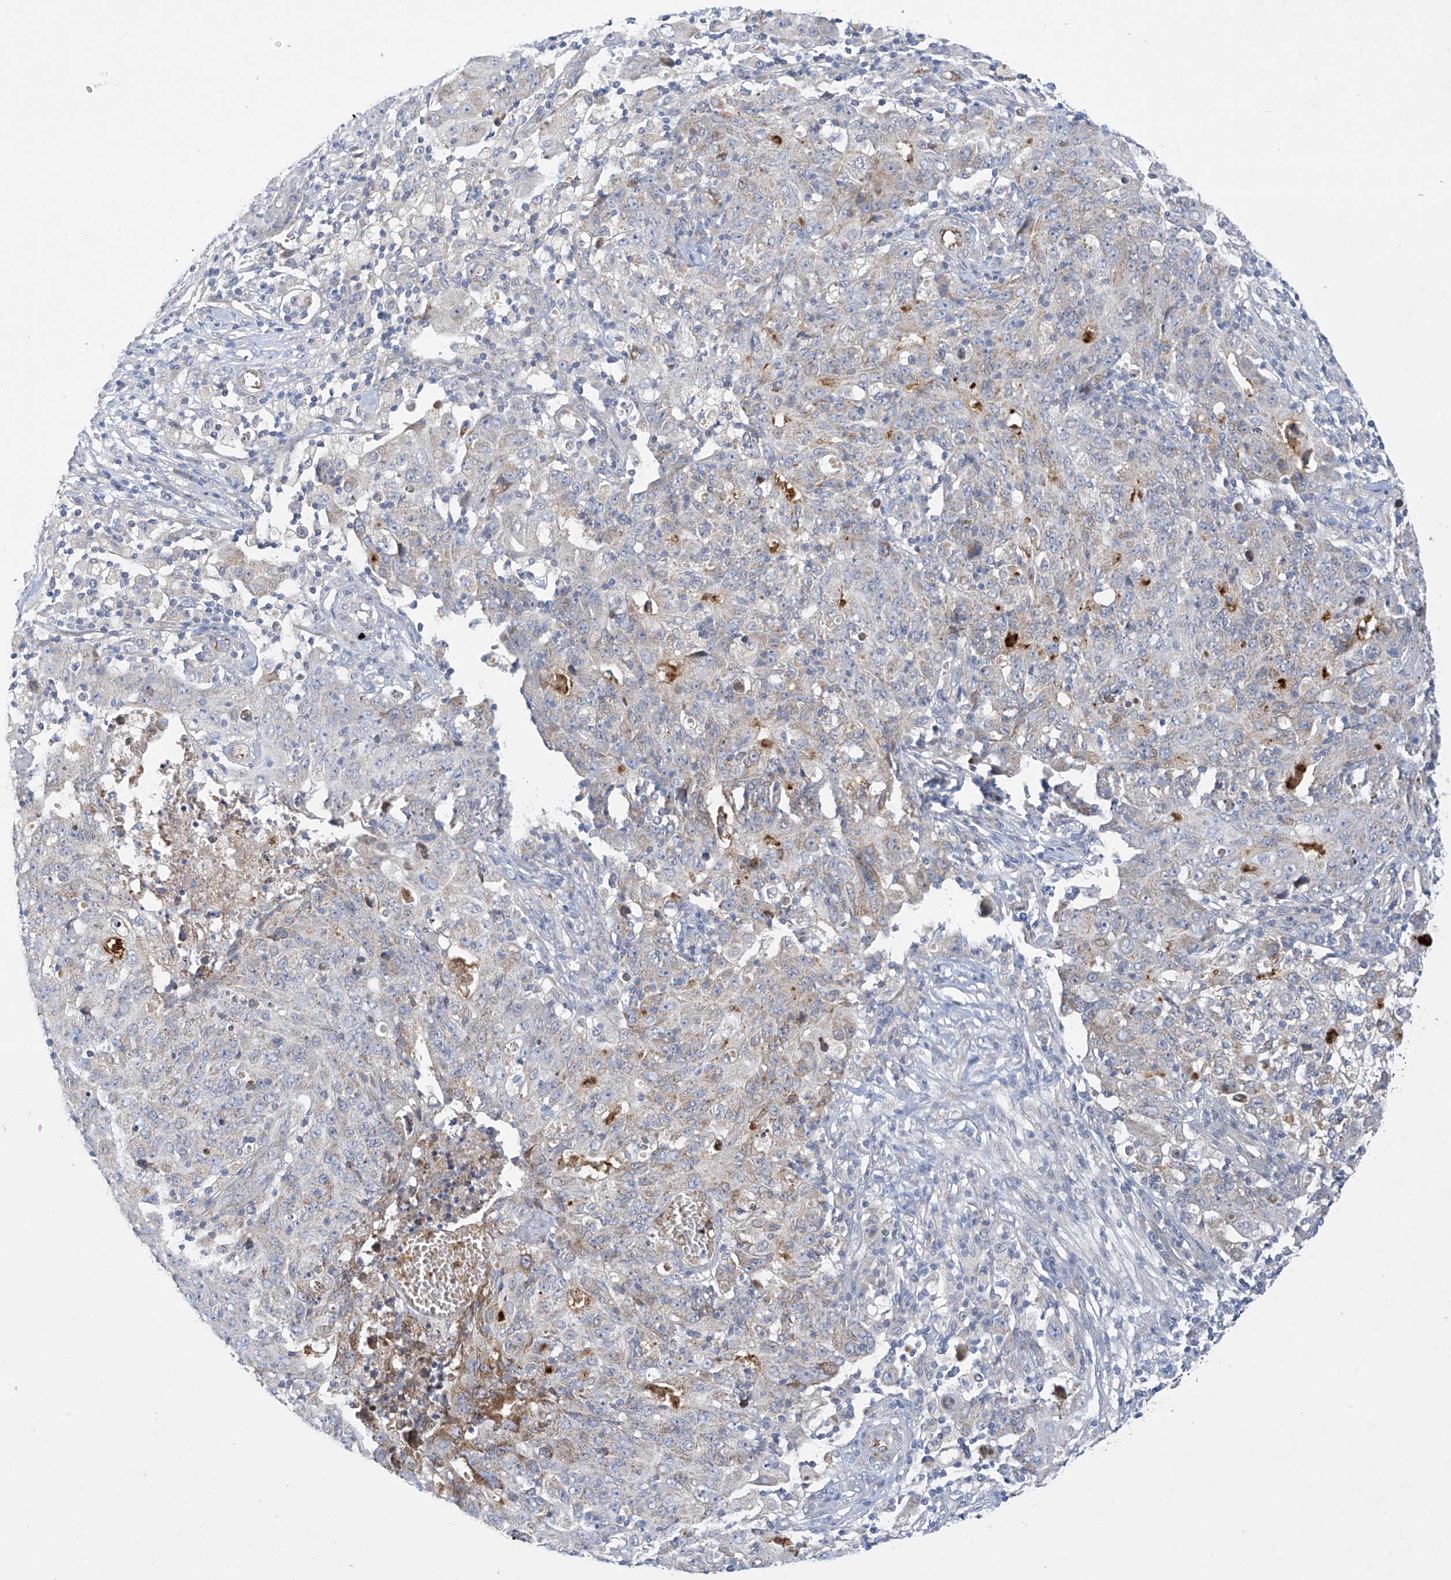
{"staining": {"intensity": "weak", "quantity": "<25%", "location": "cytoplasmic/membranous"}, "tissue": "ovarian cancer", "cell_type": "Tumor cells", "image_type": "cancer", "snomed": [{"axis": "morphology", "description": "Carcinoma, endometroid"}, {"axis": "topography", "description": "Ovary"}], "caption": "The immunohistochemistry (IHC) micrograph has no significant expression in tumor cells of ovarian cancer (endometroid carcinoma) tissue.", "gene": "METTL18", "patient": {"sex": "female", "age": 42}}